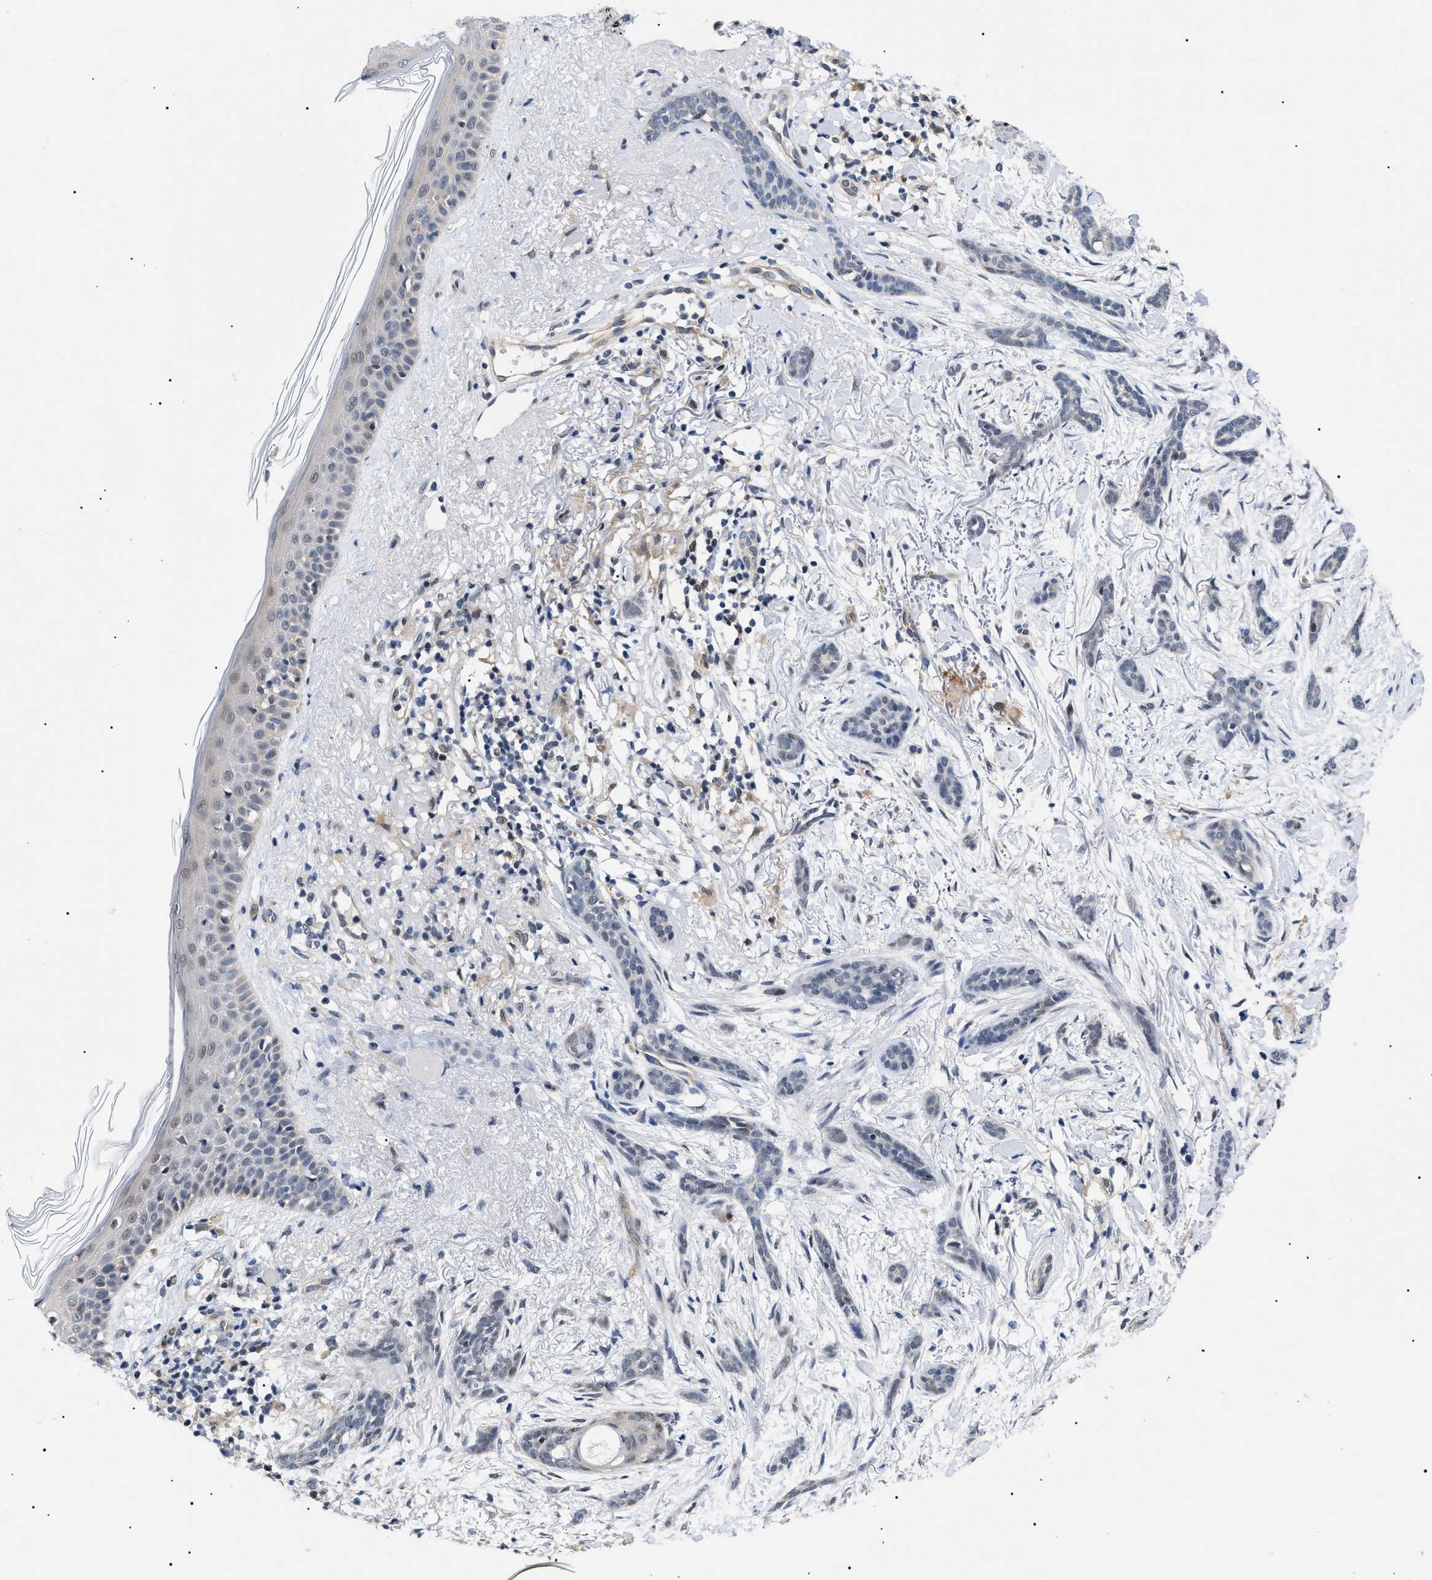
{"staining": {"intensity": "weak", "quantity": "<25%", "location": "cytoplasmic/membranous,nuclear"}, "tissue": "skin cancer", "cell_type": "Tumor cells", "image_type": "cancer", "snomed": [{"axis": "morphology", "description": "Basal cell carcinoma"}, {"axis": "morphology", "description": "Adnexal tumor, benign"}, {"axis": "topography", "description": "Skin"}], "caption": "Immunohistochemical staining of basal cell carcinoma (skin) shows no significant positivity in tumor cells.", "gene": "GARRE1", "patient": {"sex": "female", "age": 42}}